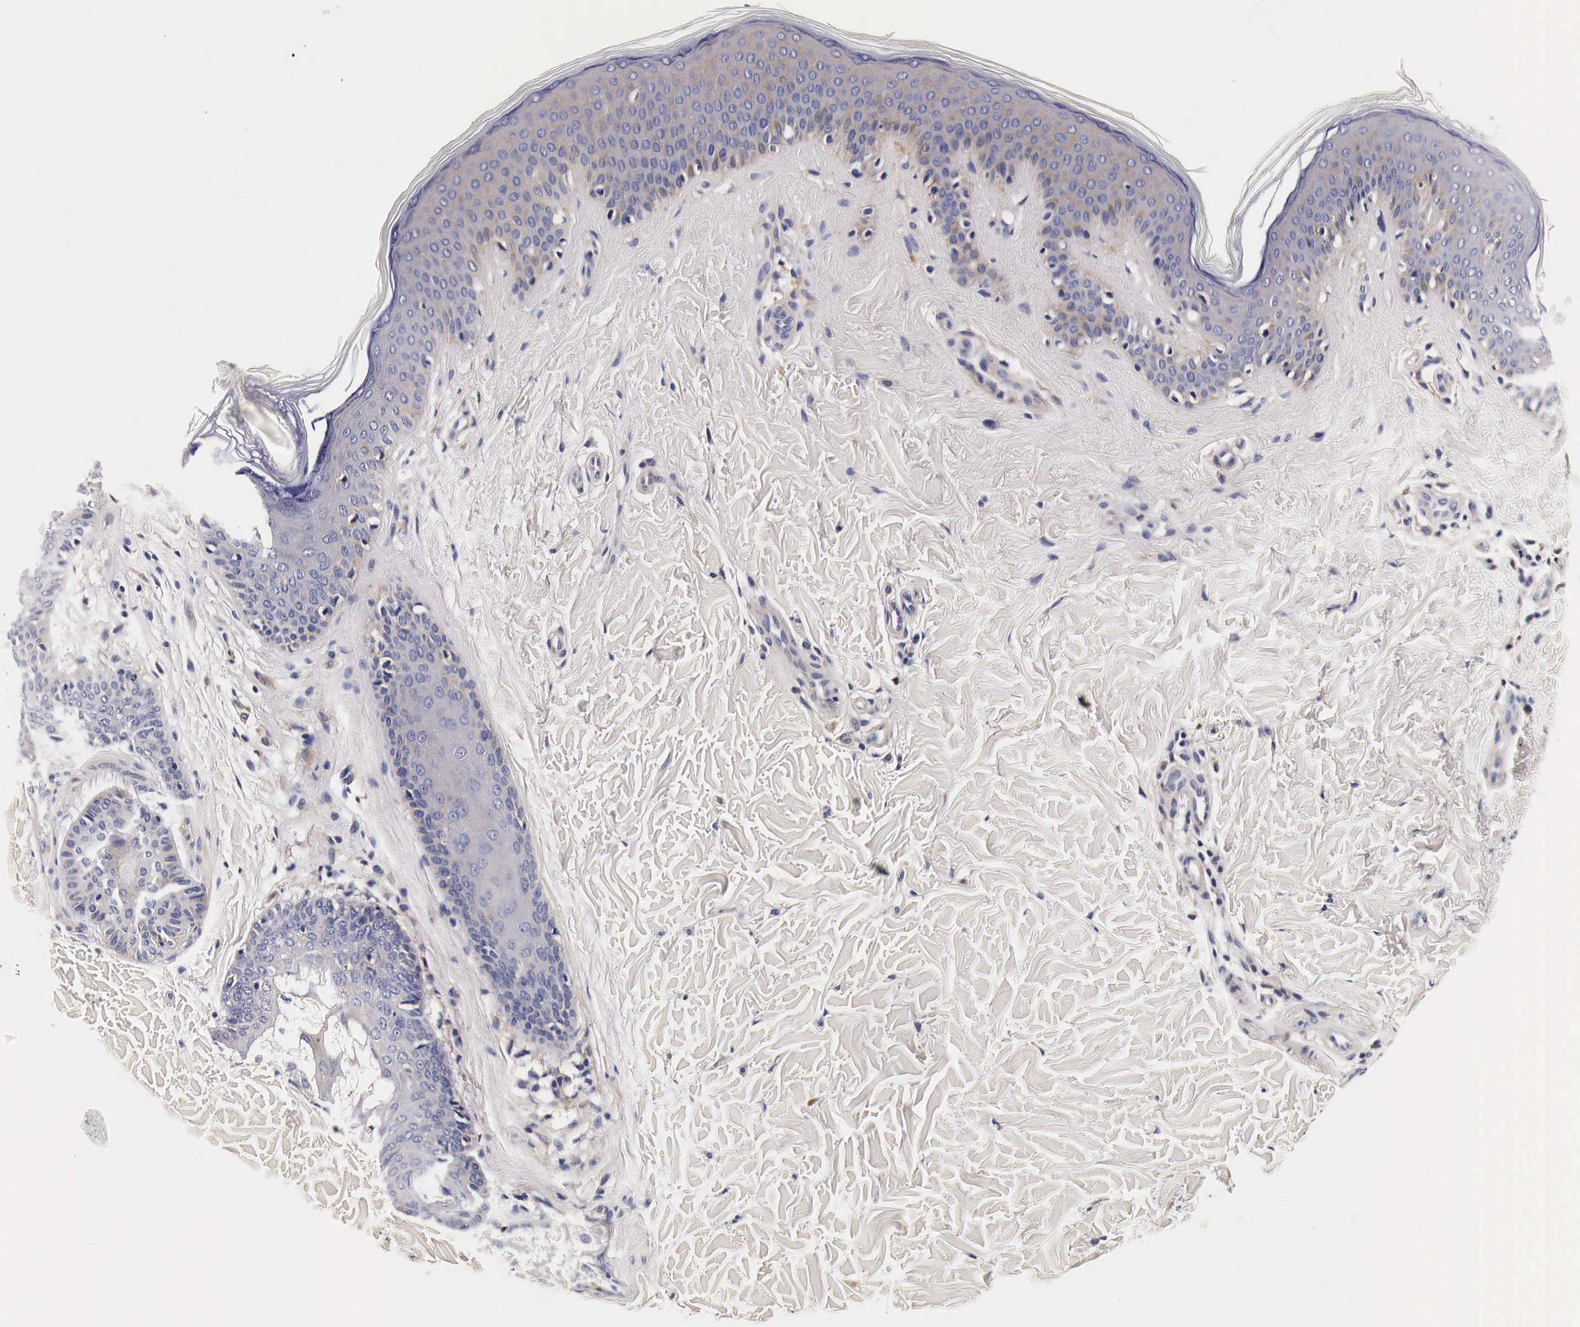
{"staining": {"intensity": "negative", "quantity": "none", "location": "none"}, "tissue": "skin", "cell_type": "Fibroblasts", "image_type": "normal", "snomed": [{"axis": "morphology", "description": "Normal tissue, NOS"}, {"axis": "topography", "description": "Skin"}], "caption": "There is no significant expression in fibroblasts of skin. (Brightfield microscopy of DAB (3,3'-diaminobenzidine) IHC at high magnification).", "gene": "RP2", "patient": {"sex": "female", "age": 17}}